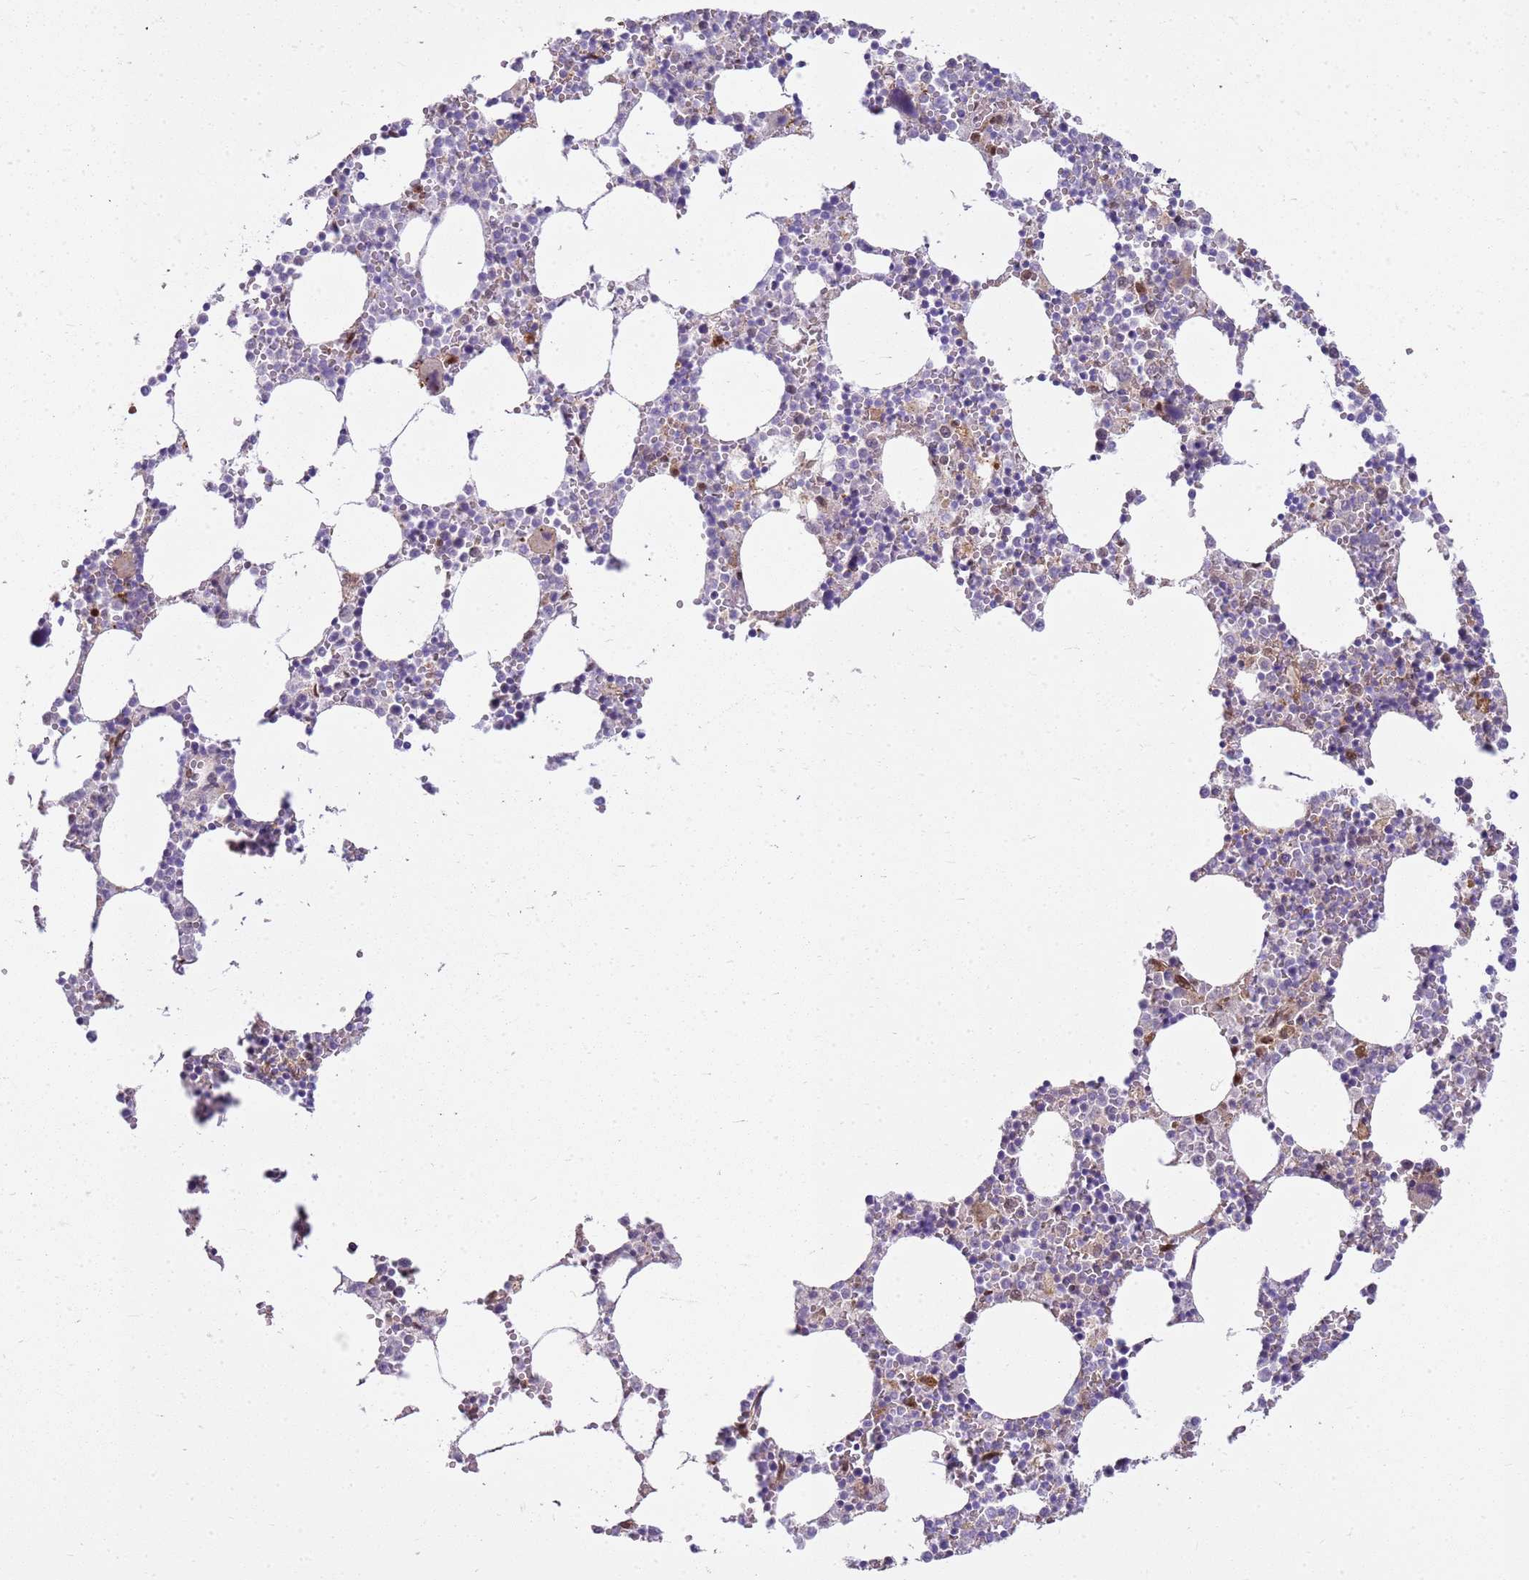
{"staining": {"intensity": "moderate", "quantity": "<25%", "location": "cytoplasmic/membranous"}, "tissue": "bone marrow", "cell_type": "Hematopoietic cells", "image_type": "normal", "snomed": [{"axis": "morphology", "description": "Normal tissue, NOS"}, {"axis": "topography", "description": "Bone marrow"}], "caption": "Immunohistochemistry (IHC) (DAB) staining of normal bone marrow demonstrates moderate cytoplasmic/membranous protein positivity in approximately <25% of hematopoietic cells. (Brightfield microscopy of DAB IHC at high magnification).", "gene": "YWHAE", "patient": {"sex": "female", "age": 64}}